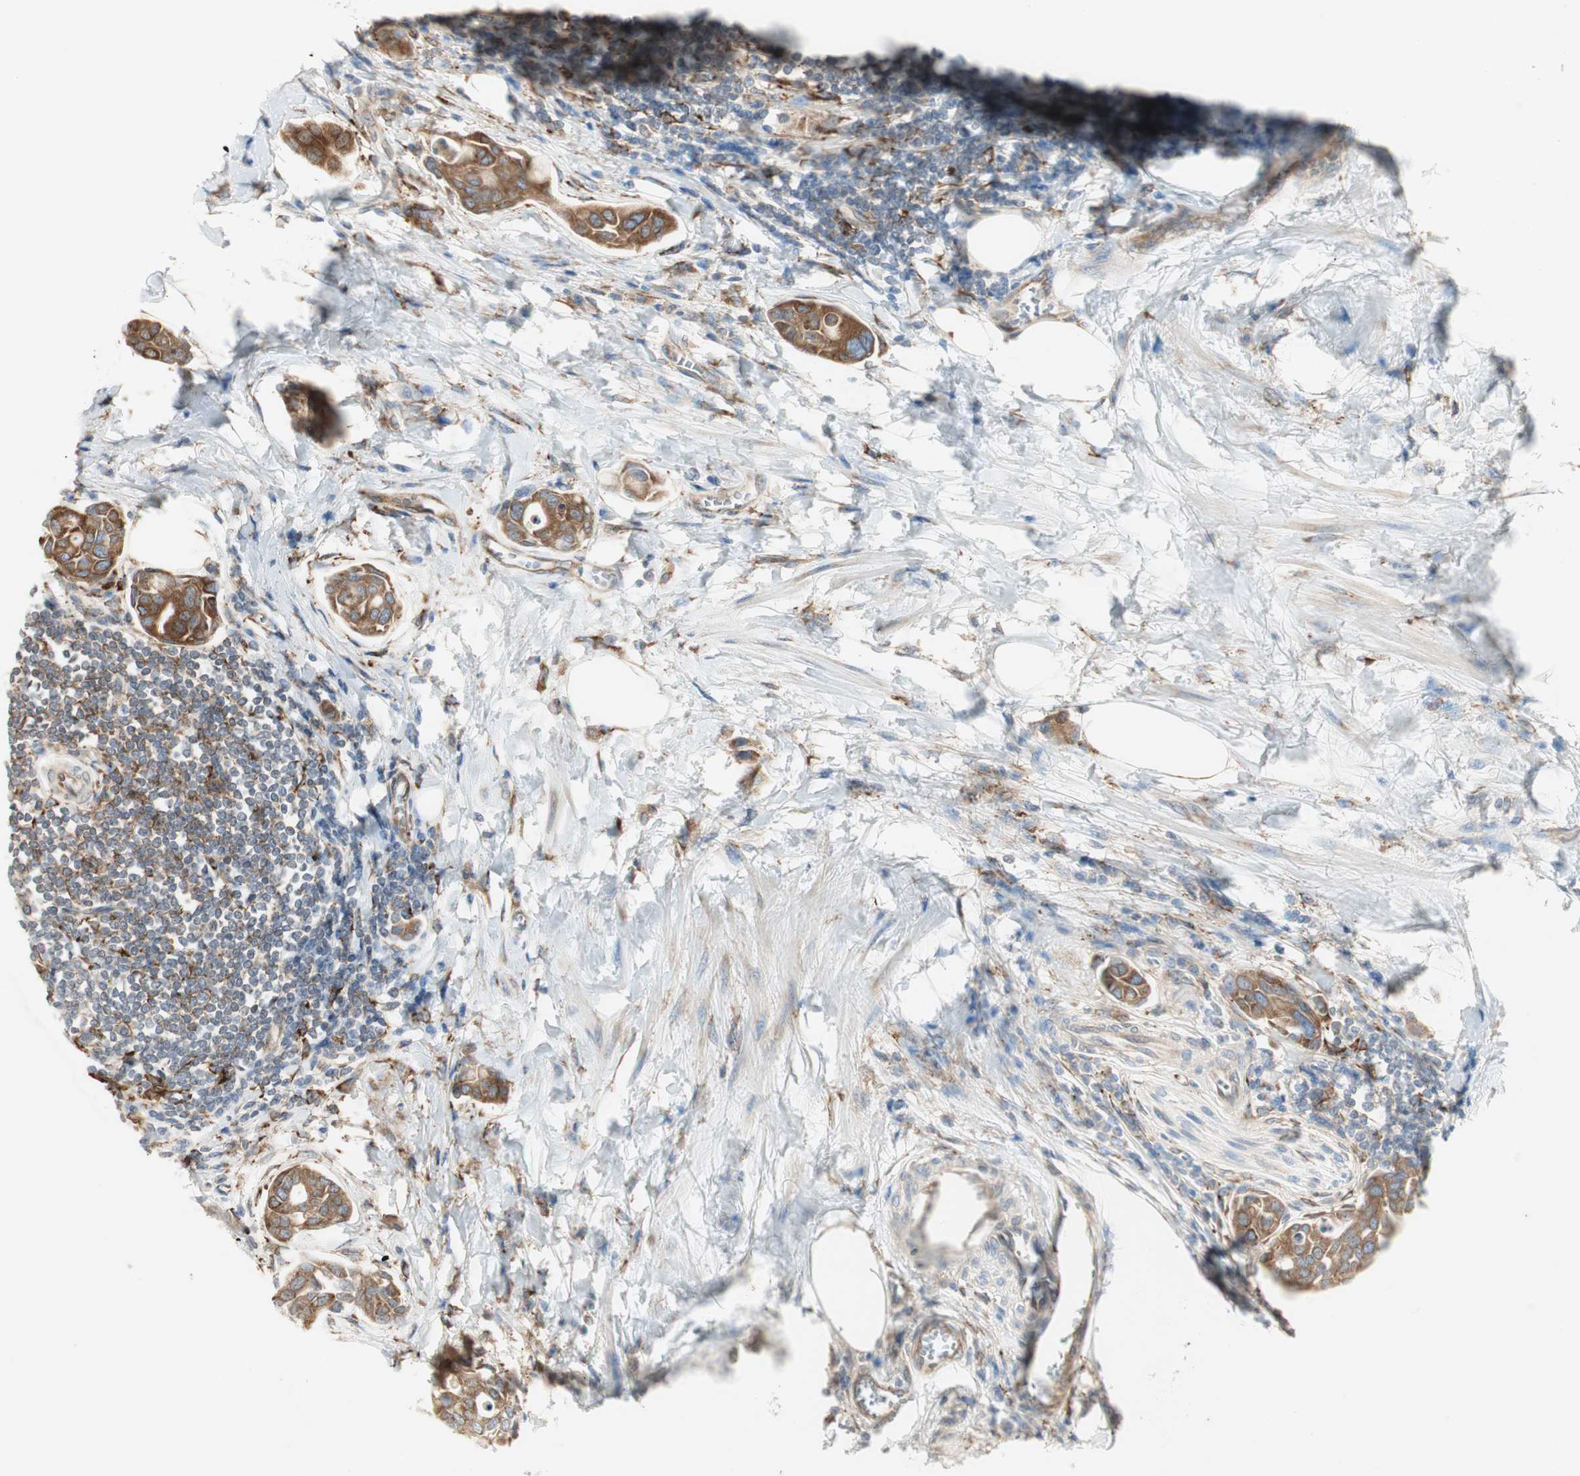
{"staining": {"intensity": "moderate", "quantity": ">75%", "location": "cytoplasmic/membranous"}, "tissue": "urothelial cancer", "cell_type": "Tumor cells", "image_type": "cancer", "snomed": [{"axis": "morphology", "description": "Urothelial carcinoma, High grade"}, {"axis": "topography", "description": "Urinary bladder"}], "caption": "Immunohistochemistry (IHC) (DAB) staining of urothelial cancer reveals moderate cytoplasmic/membranous protein positivity in about >75% of tumor cells.", "gene": "H6PD", "patient": {"sex": "male", "age": 78}}